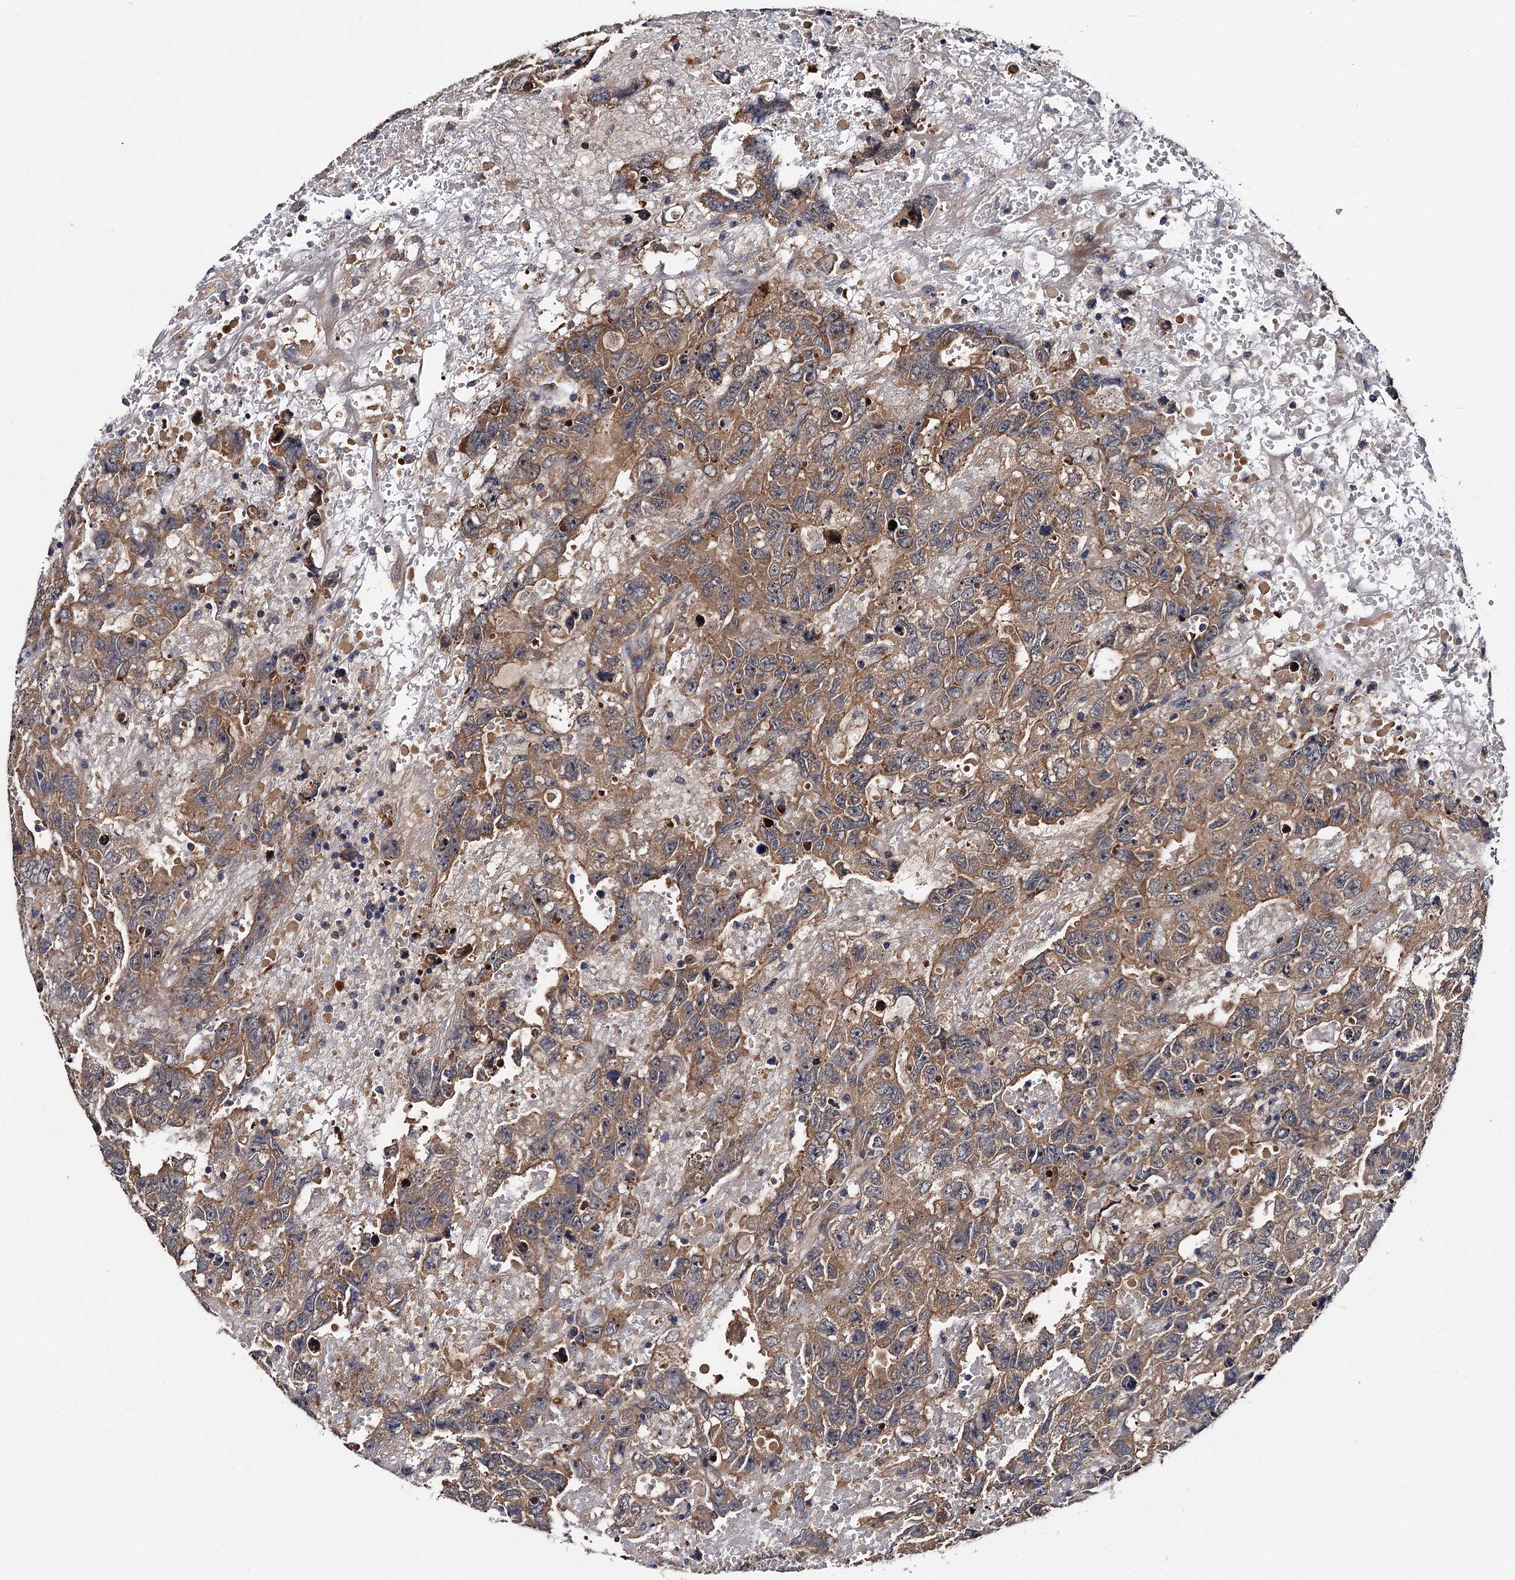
{"staining": {"intensity": "weak", "quantity": ">75%", "location": "cytoplasmic/membranous"}, "tissue": "testis cancer", "cell_type": "Tumor cells", "image_type": "cancer", "snomed": [{"axis": "morphology", "description": "Carcinoma, Embryonal, NOS"}, {"axis": "topography", "description": "Testis"}], "caption": "The histopathology image displays immunohistochemical staining of testis embryonal carcinoma. There is weak cytoplasmic/membranous positivity is present in about >75% of tumor cells.", "gene": "TRMT112", "patient": {"sex": "male", "age": 45}}